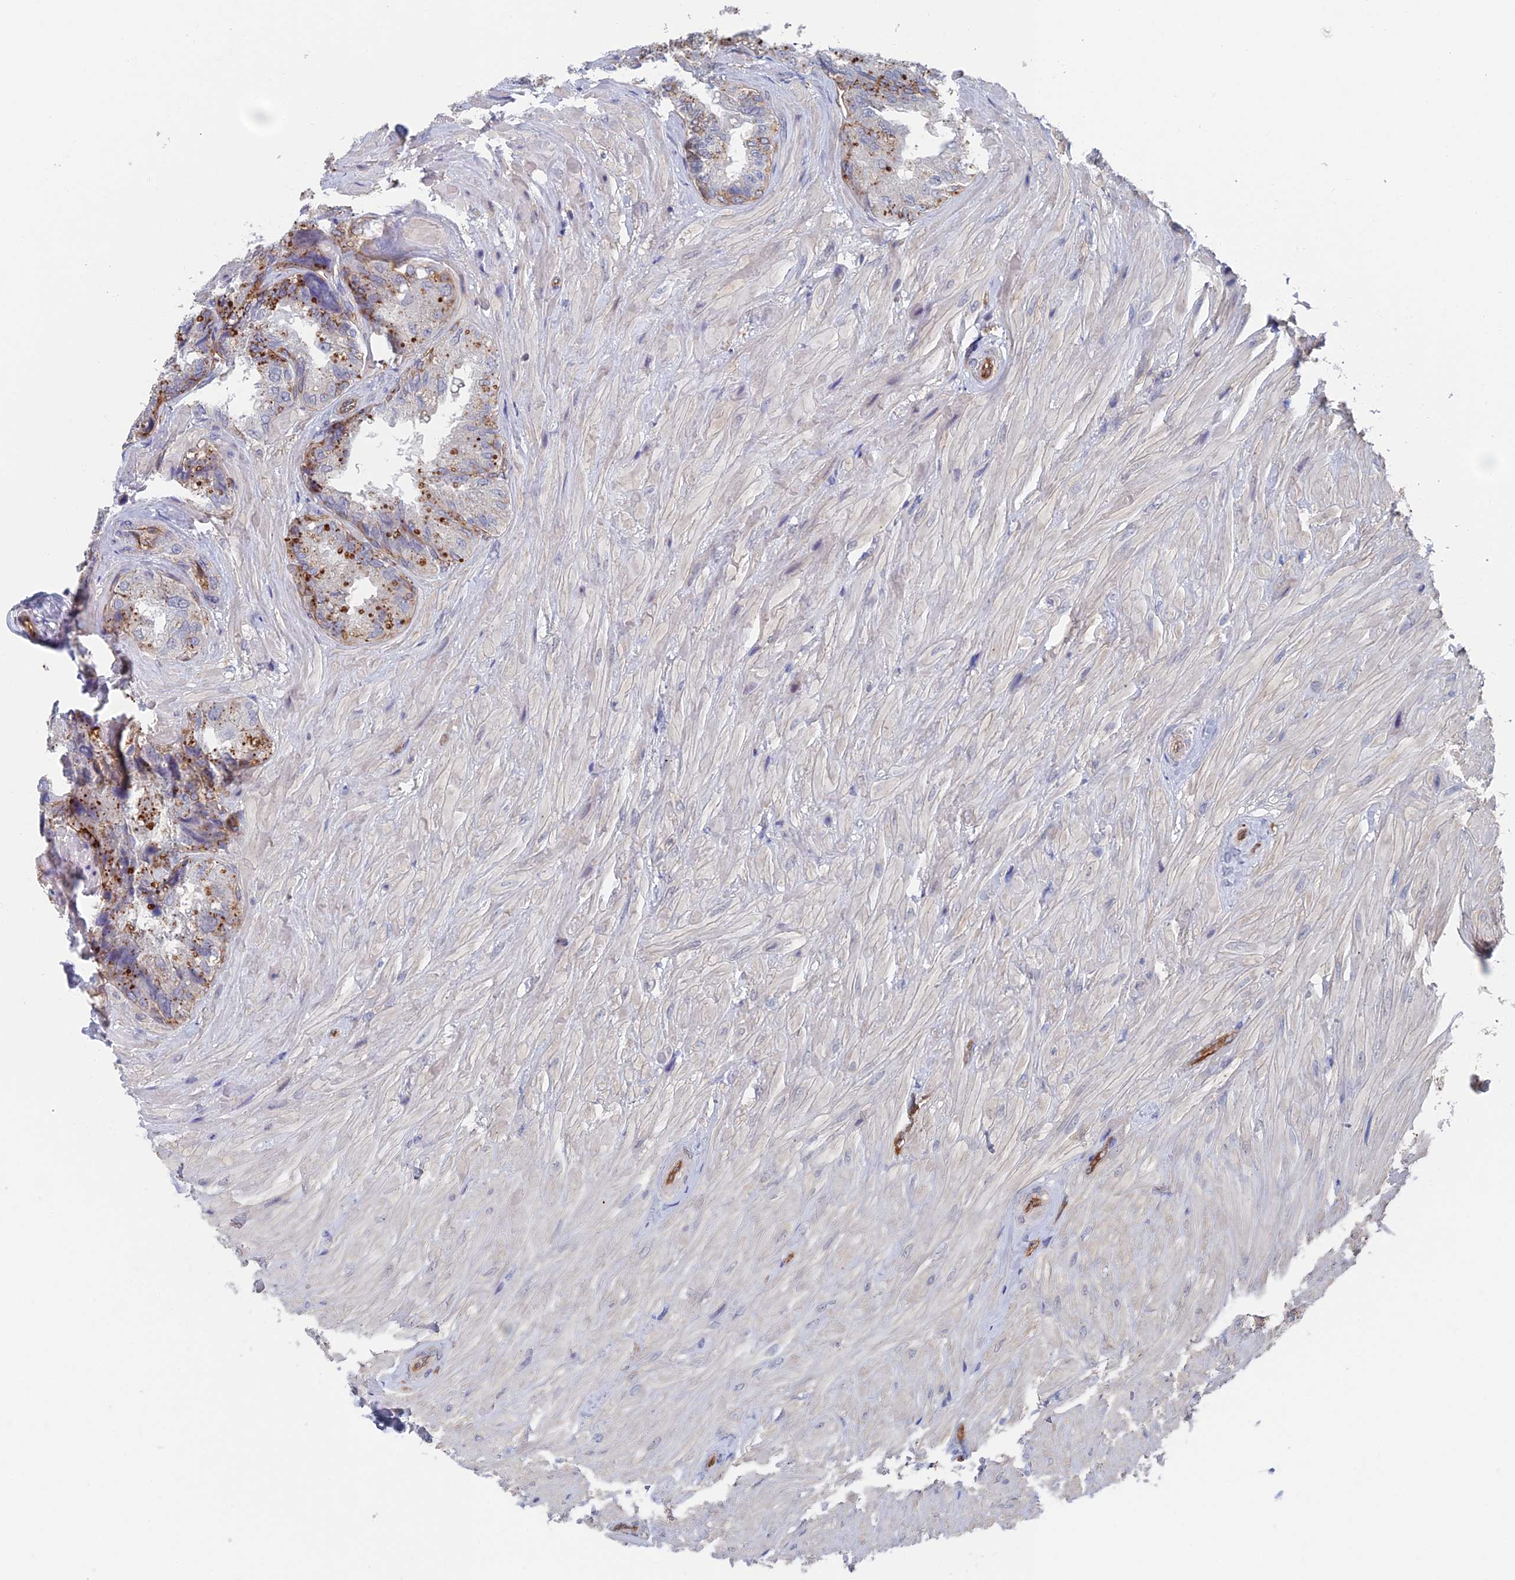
{"staining": {"intensity": "weak", "quantity": "<25%", "location": "cytoplasmic/membranous"}, "tissue": "seminal vesicle", "cell_type": "Glandular cells", "image_type": "normal", "snomed": [{"axis": "morphology", "description": "Normal tissue, NOS"}, {"axis": "topography", "description": "Prostate and seminal vesicle, NOS"}, {"axis": "topography", "description": "Prostate"}, {"axis": "topography", "description": "Seminal veicle"}], "caption": "Immunohistochemistry (IHC) of normal seminal vesicle demonstrates no positivity in glandular cells. (Brightfield microscopy of DAB IHC at high magnification).", "gene": "ARAP3", "patient": {"sex": "male", "age": 67}}